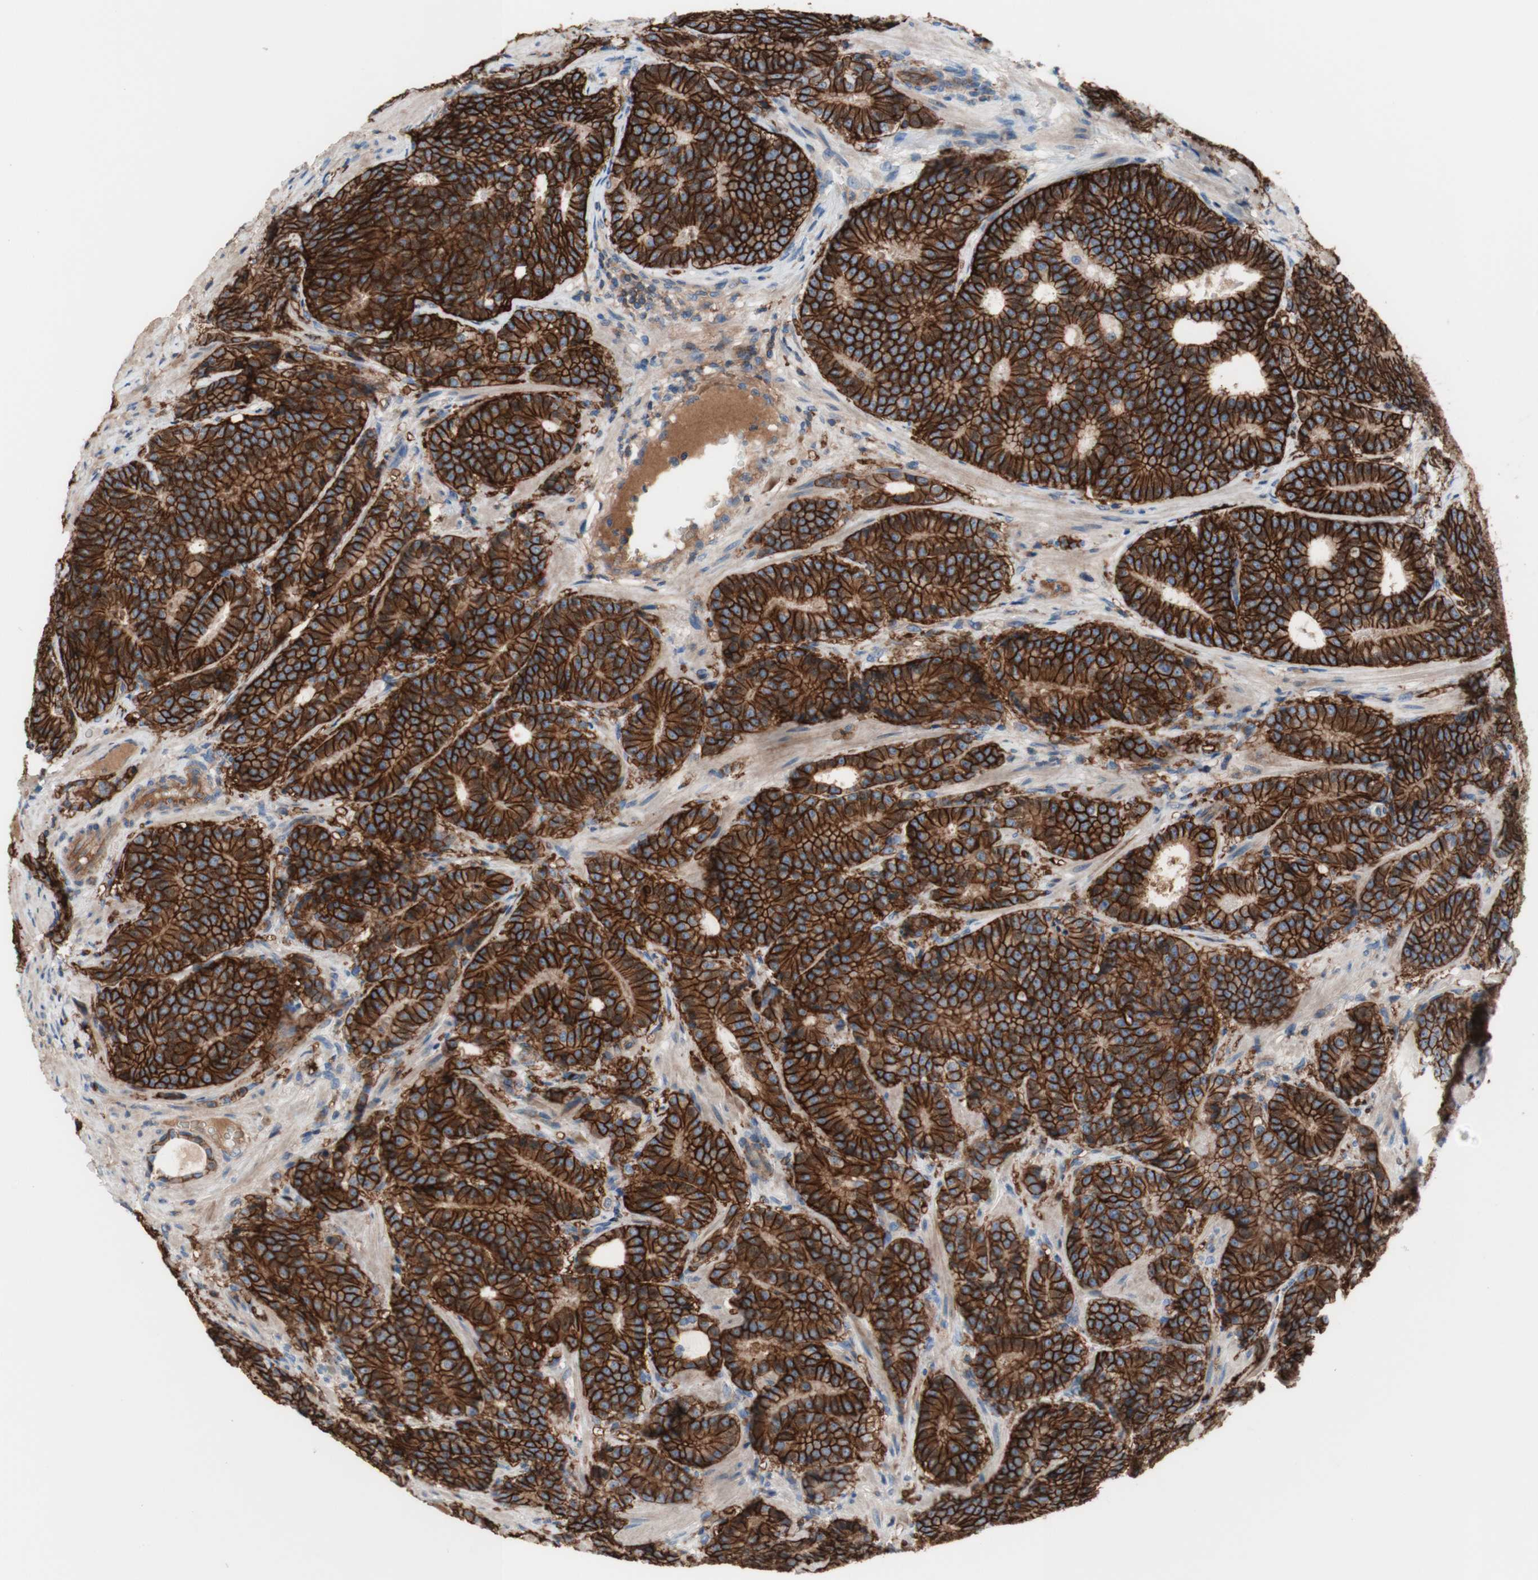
{"staining": {"intensity": "strong", "quantity": ">75%", "location": "cytoplasmic/membranous"}, "tissue": "prostate cancer", "cell_type": "Tumor cells", "image_type": "cancer", "snomed": [{"axis": "morphology", "description": "Adenocarcinoma, High grade"}, {"axis": "topography", "description": "Prostate"}], "caption": "An image of prostate adenocarcinoma (high-grade) stained for a protein exhibits strong cytoplasmic/membranous brown staining in tumor cells. Nuclei are stained in blue.", "gene": "CD46", "patient": {"sex": "male", "age": 61}}